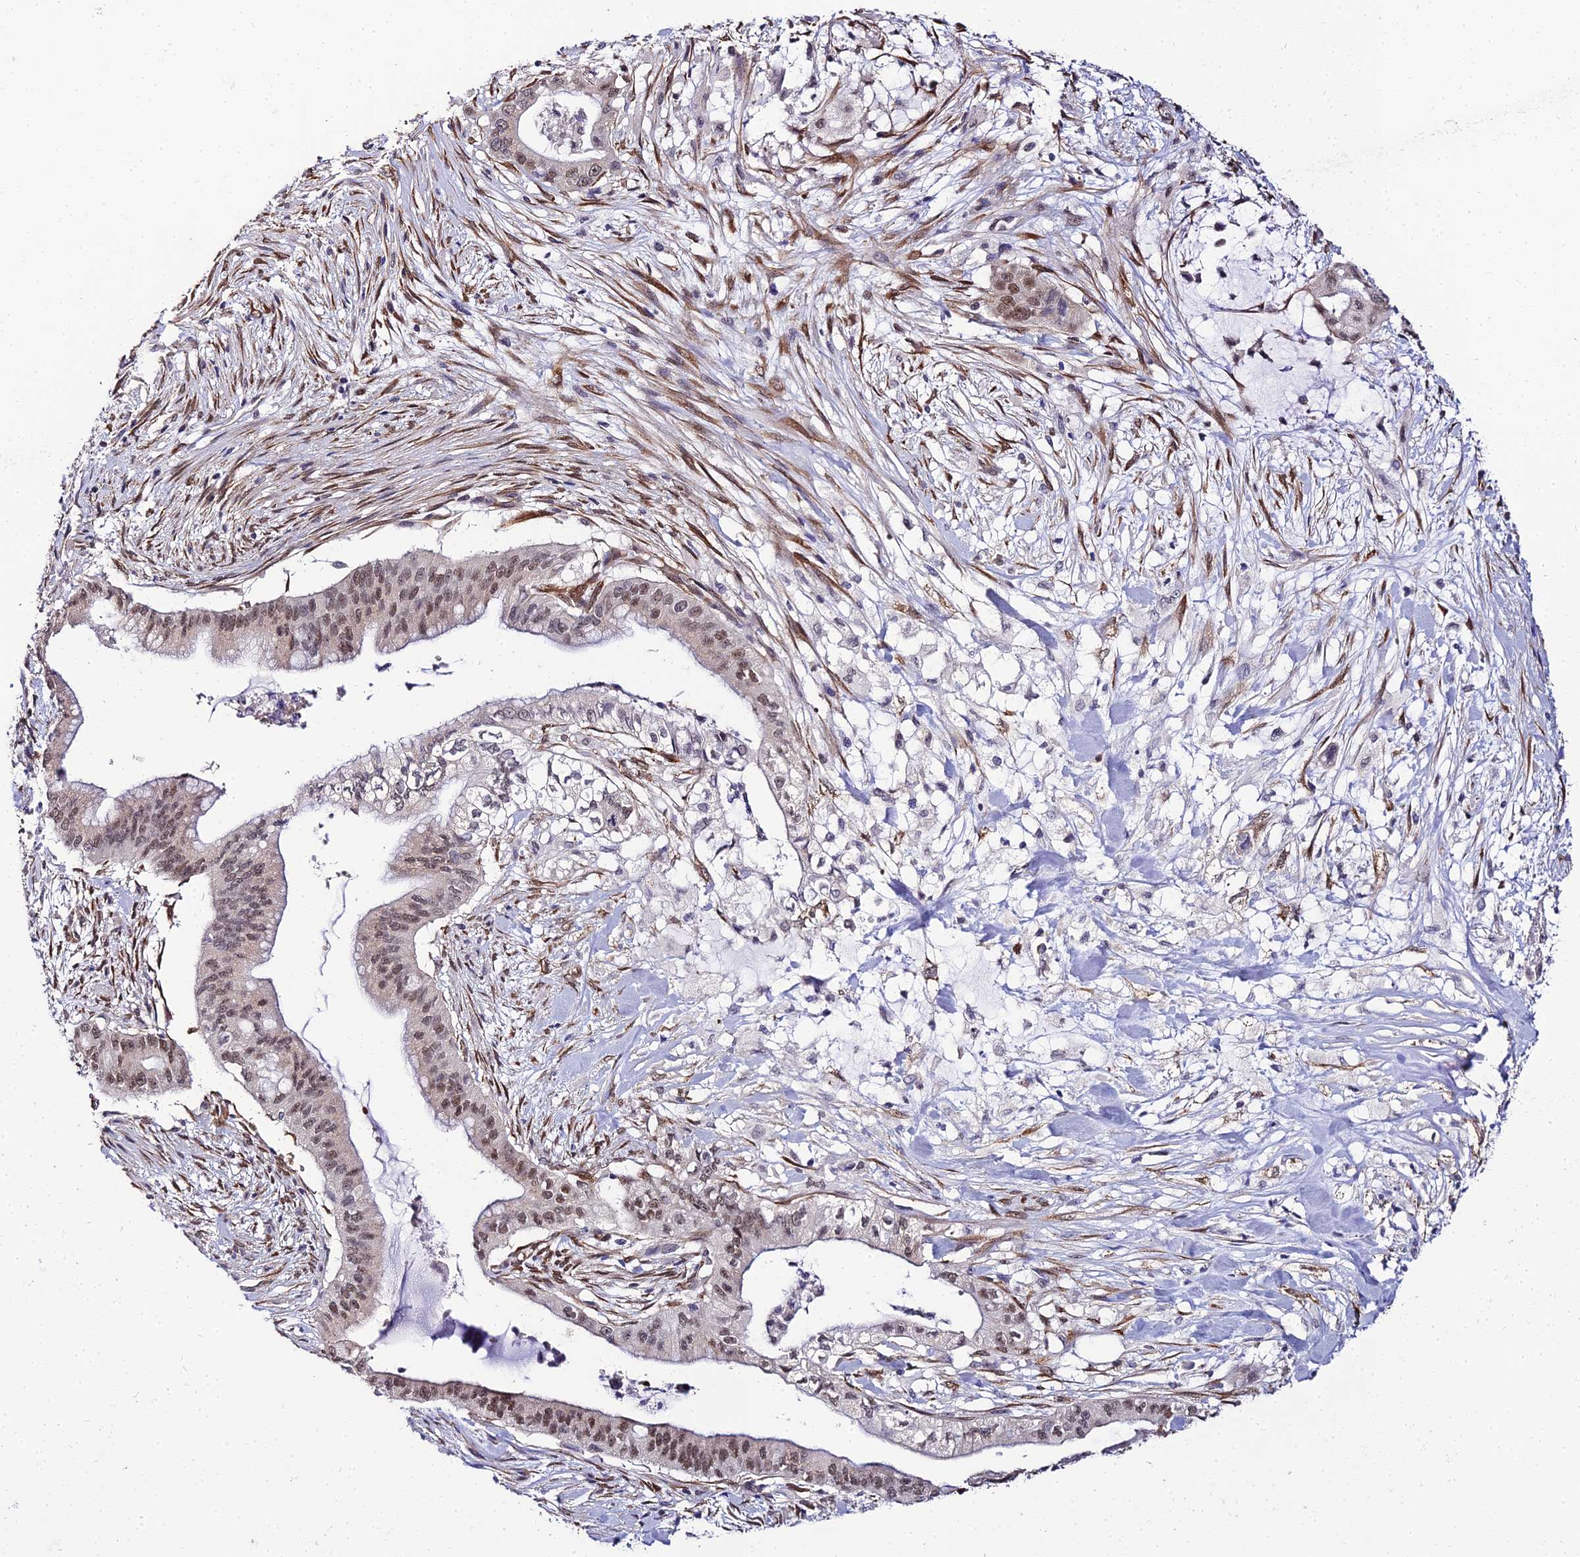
{"staining": {"intensity": "moderate", "quantity": ">75%", "location": "nuclear"}, "tissue": "pancreatic cancer", "cell_type": "Tumor cells", "image_type": "cancer", "snomed": [{"axis": "morphology", "description": "Adenocarcinoma, NOS"}, {"axis": "topography", "description": "Pancreas"}], "caption": "Pancreatic adenocarcinoma tissue demonstrates moderate nuclear positivity in approximately >75% of tumor cells The protein of interest is shown in brown color, while the nuclei are stained blue.", "gene": "BCL9", "patient": {"sex": "male", "age": 46}}